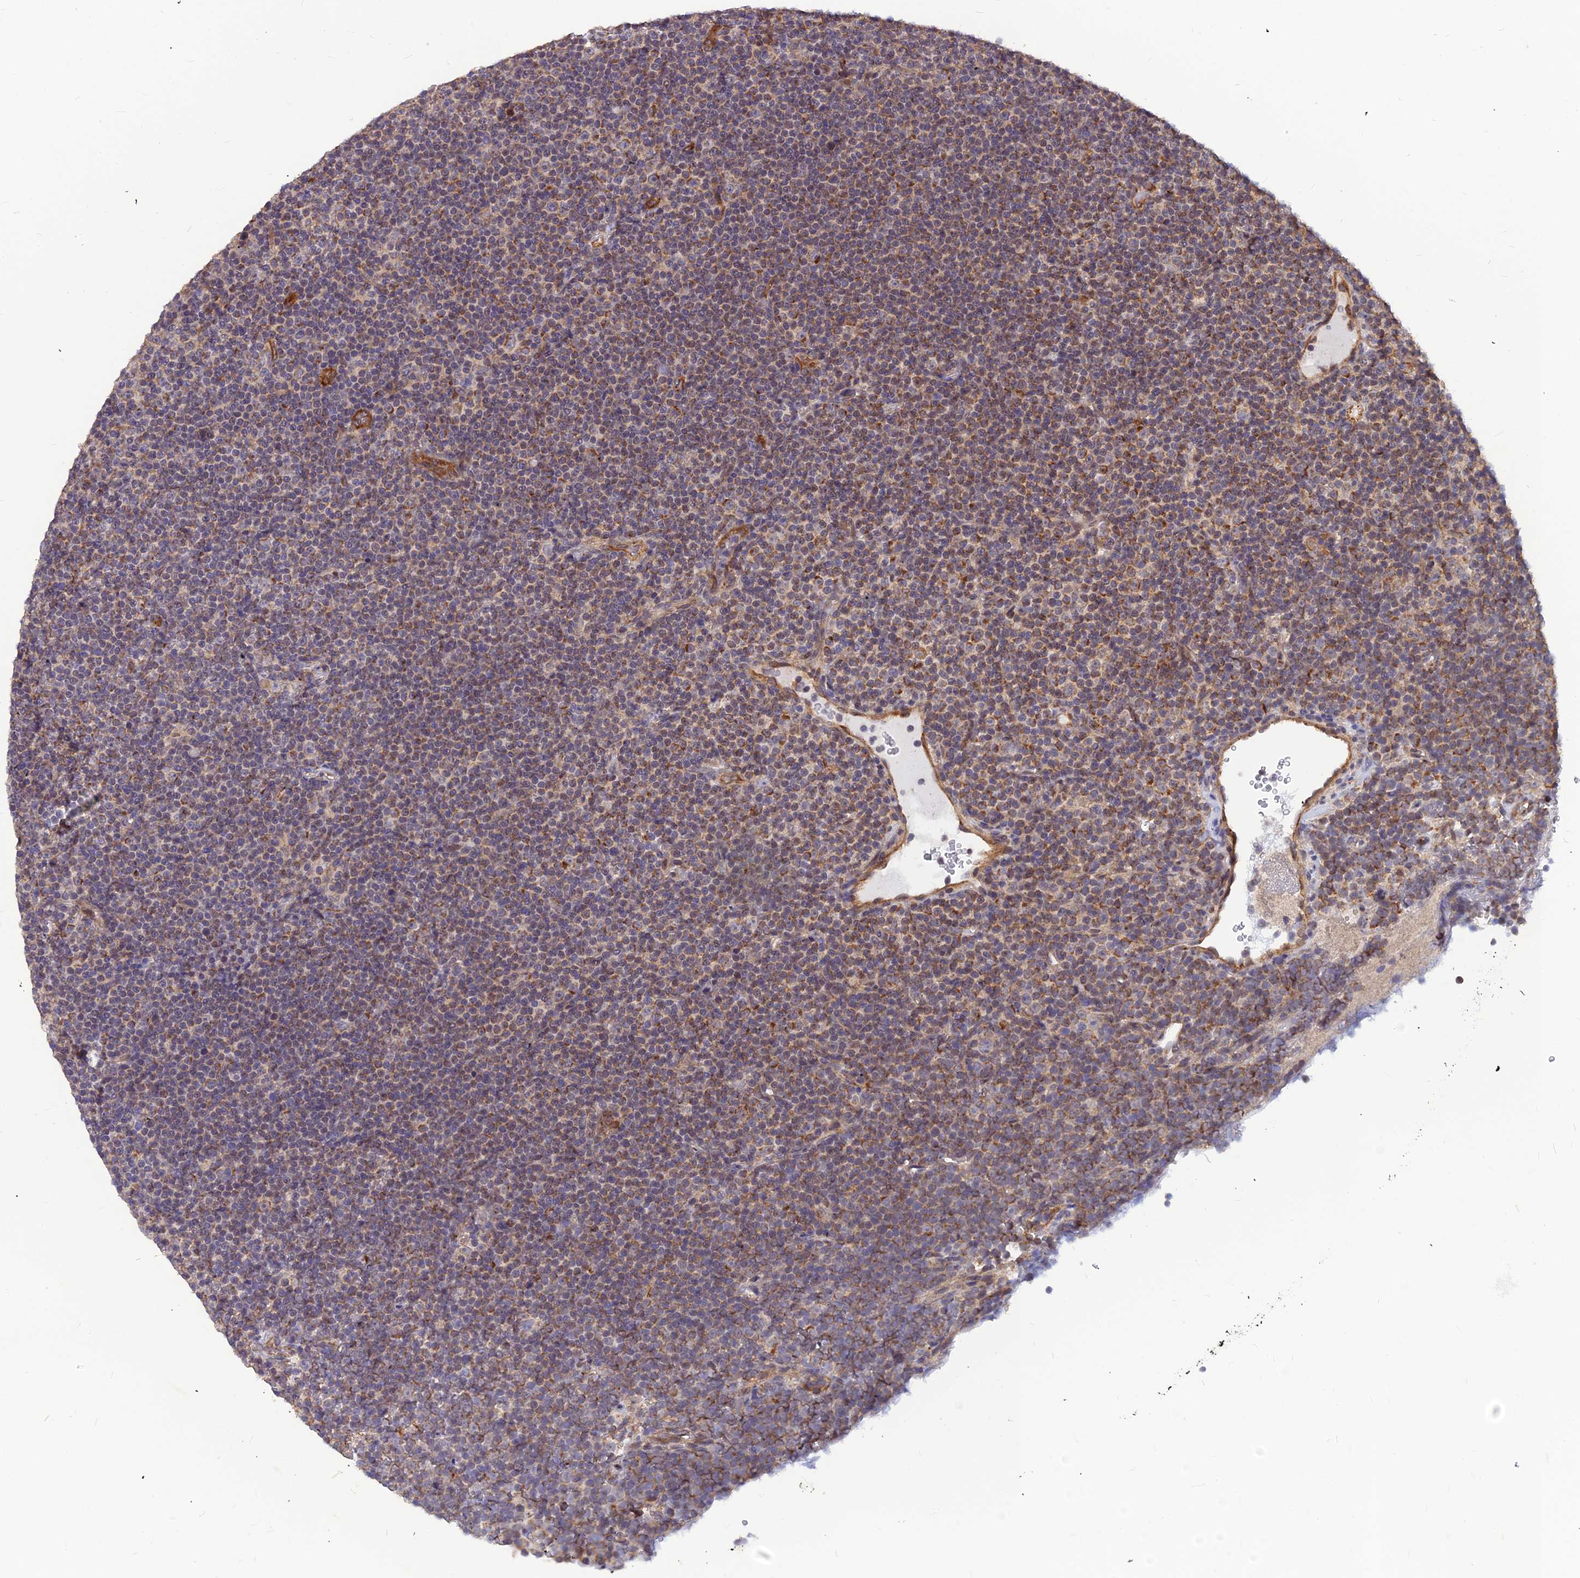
{"staining": {"intensity": "moderate", "quantity": "25%-75%", "location": "cytoplasmic/membranous"}, "tissue": "lymphoma", "cell_type": "Tumor cells", "image_type": "cancer", "snomed": [{"axis": "morphology", "description": "Malignant lymphoma, non-Hodgkin's type, Low grade"}, {"axis": "topography", "description": "Lymph node"}], "caption": "Brown immunohistochemical staining in human low-grade malignant lymphoma, non-Hodgkin's type displays moderate cytoplasmic/membranous positivity in approximately 25%-75% of tumor cells.", "gene": "LEKR1", "patient": {"sex": "female", "age": 67}}